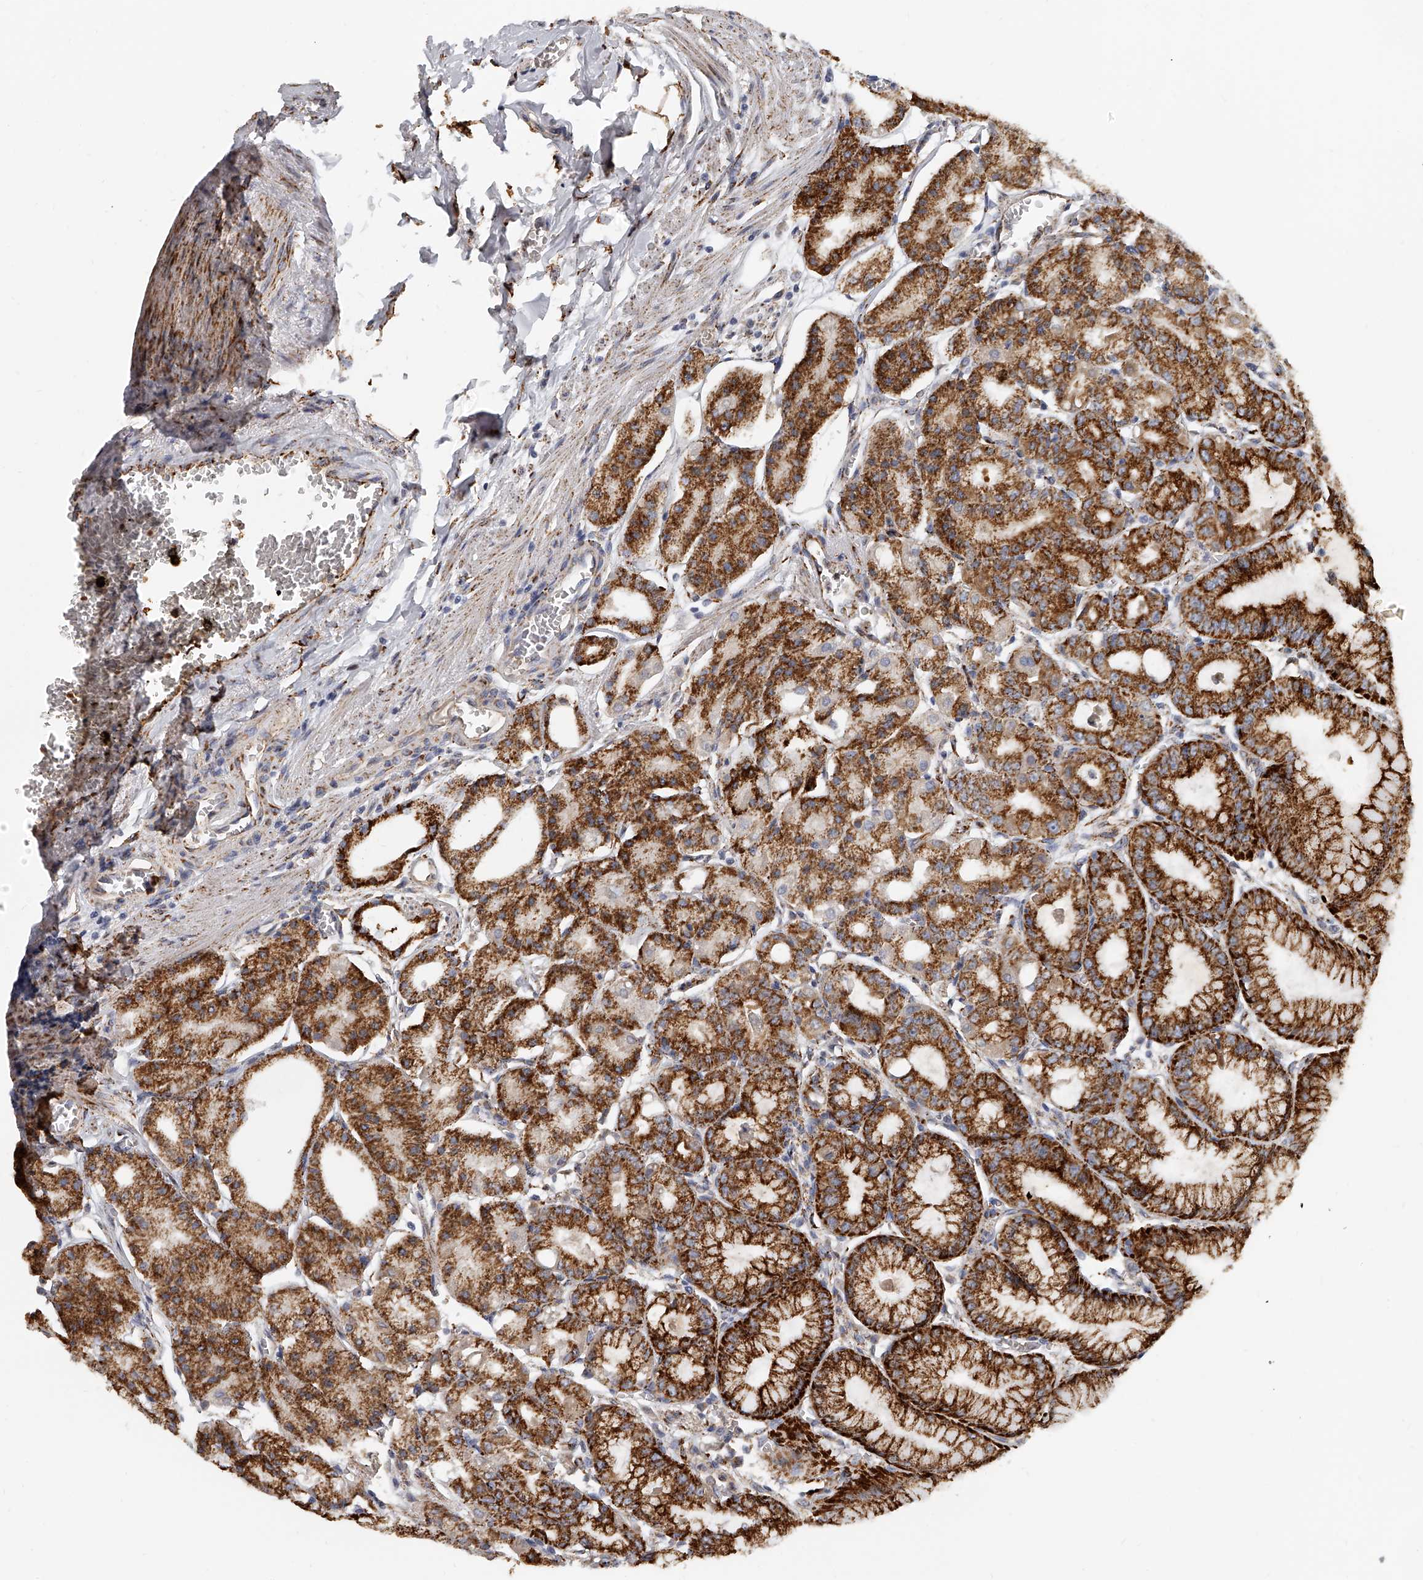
{"staining": {"intensity": "strong", "quantity": ">75%", "location": "cytoplasmic/membranous"}, "tissue": "stomach", "cell_type": "Glandular cells", "image_type": "normal", "snomed": [{"axis": "morphology", "description": "Normal tissue, NOS"}, {"axis": "topography", "description": "Stomach, lower"}], "caption": "Brown immunohistochemical staining in unremarkable stomach exhibits strong cytoplasmic/membranous expression in about >75% of glandular cells. (brown staining indicates protein expression, while blue staining denotes nuclei).", "gene": "KLHL7", "patient": {"sex": "male", "age": 71}}